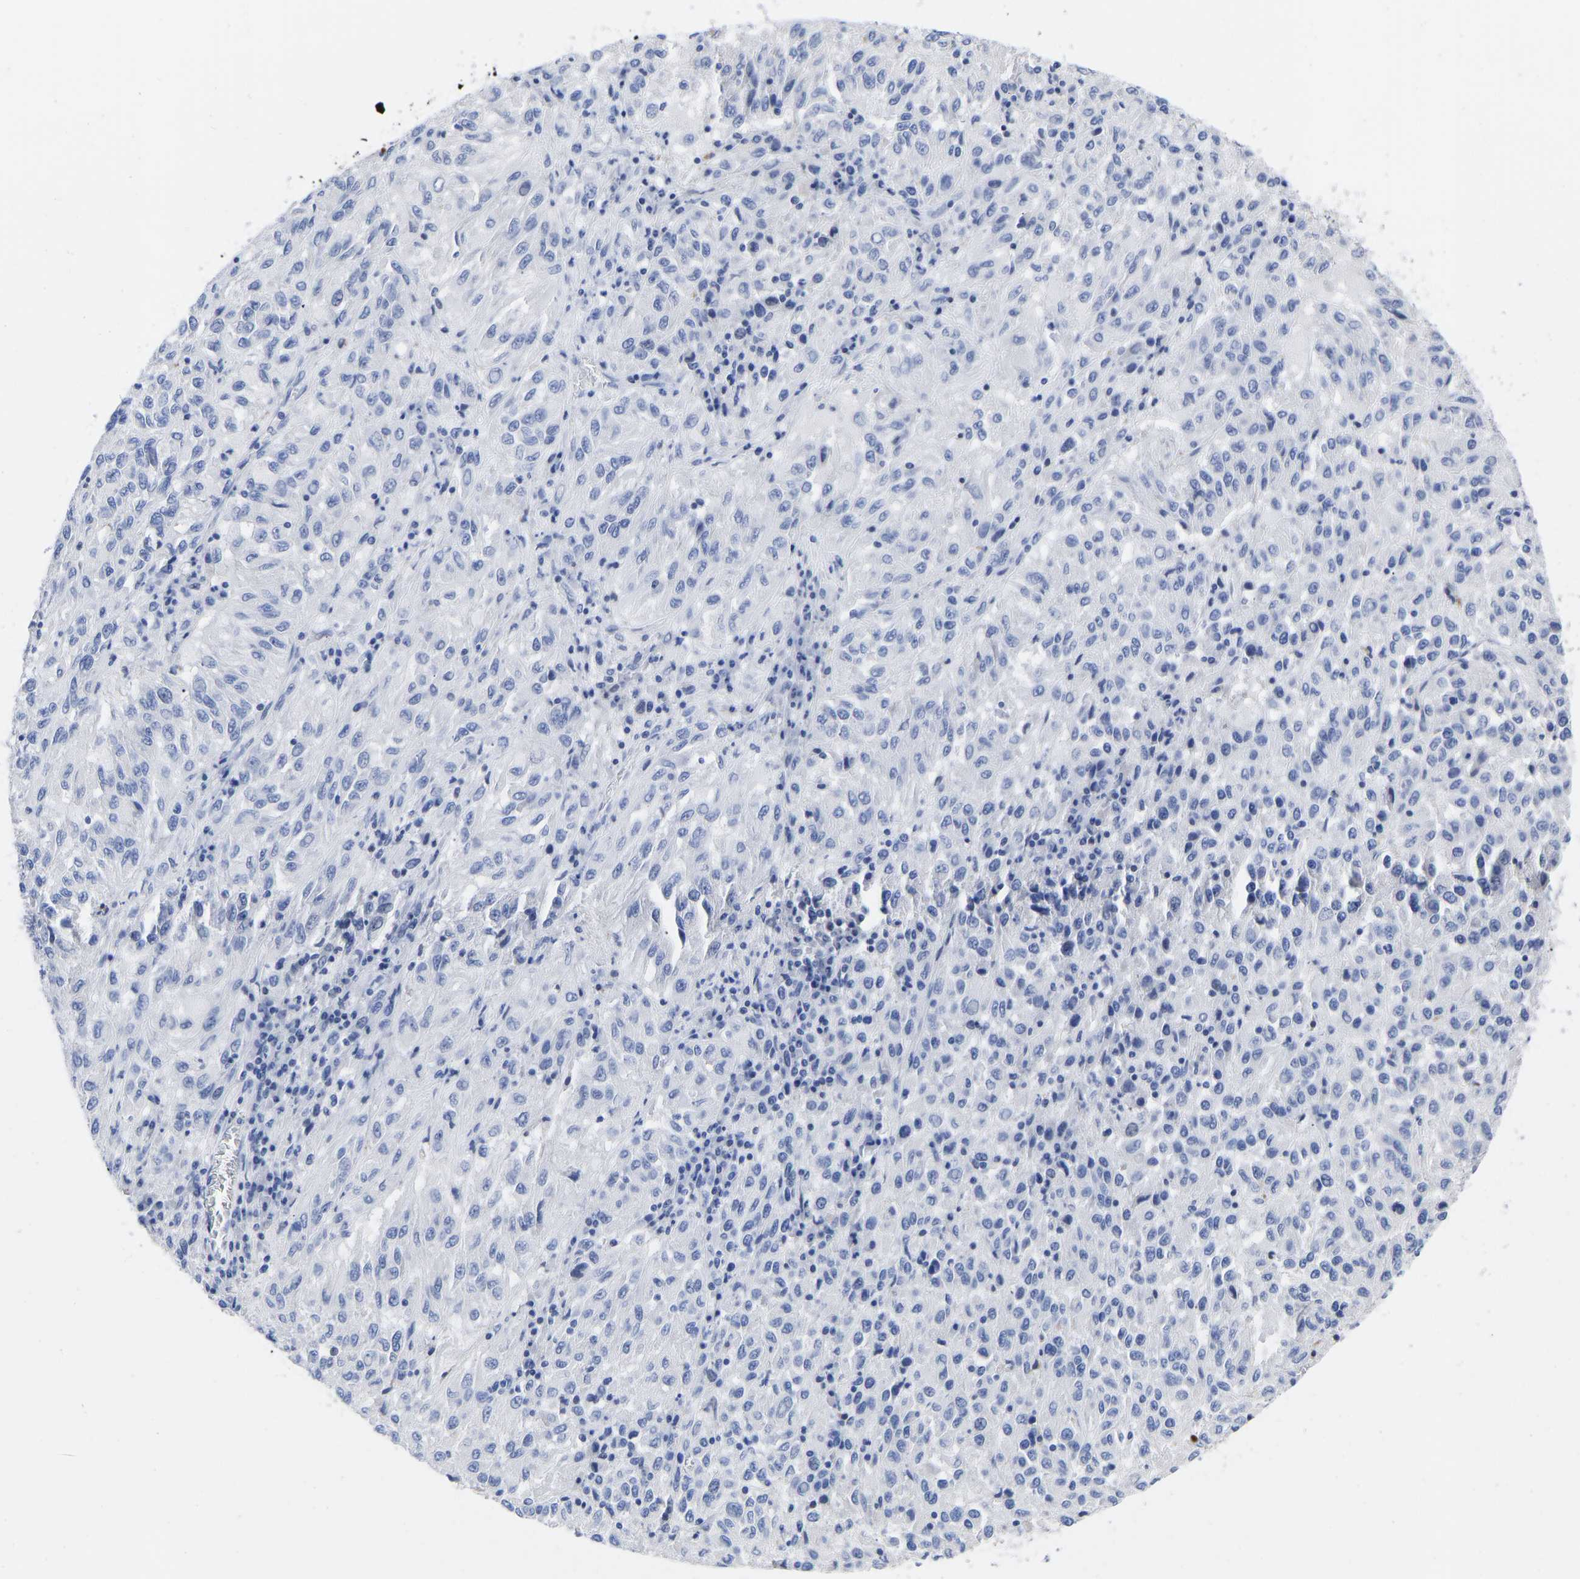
{"staining": {"intensity": "negative", "quantity": "none", "location": "none"}, "tissue": "melanoma", "cell_type": "Tumor cells", "image_type": "cancer", "snomed": [{"axis": "morphology", "description": "Malignant melanoma, Metastatic site"}, {"axis": "topography", "description": "Lung"}], "caption": "IHC photomicrograph of human malignant melanoma (metastatic site) stained for a protein (brown), which shows no expression in tumor cells.", "gene": "GPA33", "patient": {"sex": "male", "age": 64}}